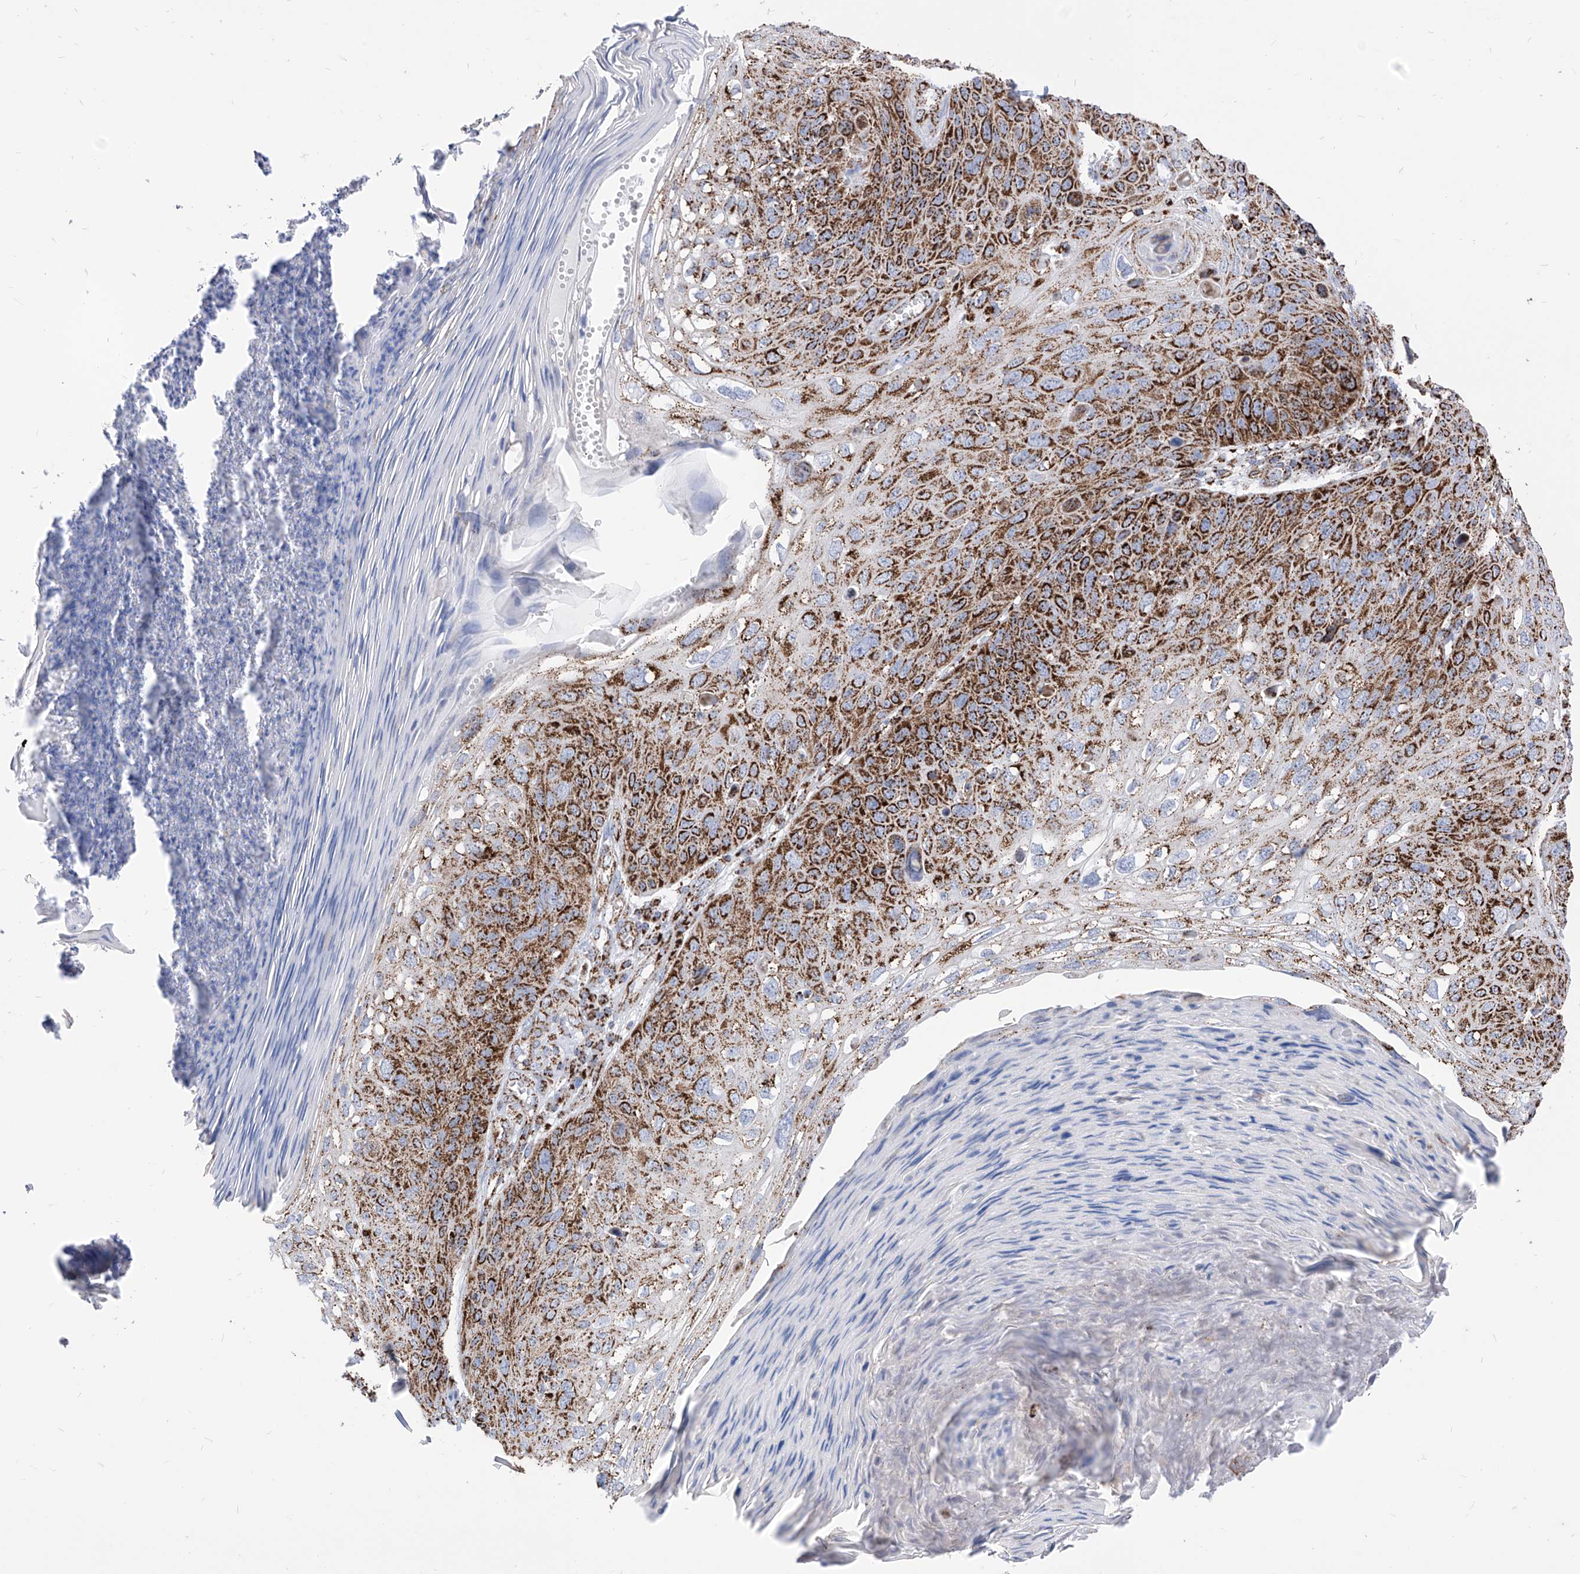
{"staining": {"intensity": "strong", "quantity": "25%-75%", "location": "cytoplasmic/membranous"}, "tissue": "skin cancer", "cell_type": "Tumor cells", "image_type": "cancer", "snomed": [{"axis": "morphology", "description": "Squamous cell carcinoma, NOS"}, {"axis": "topography", "description": "Skin"}], "caption": "A photomicrograph of squamous cell carcinoma (skin) stained for a protein shows strong cytoplasmic/membranous brown staining in tumor cells.", "gene": "COX5B", "patient": {"sex": "female", "age": 90}}